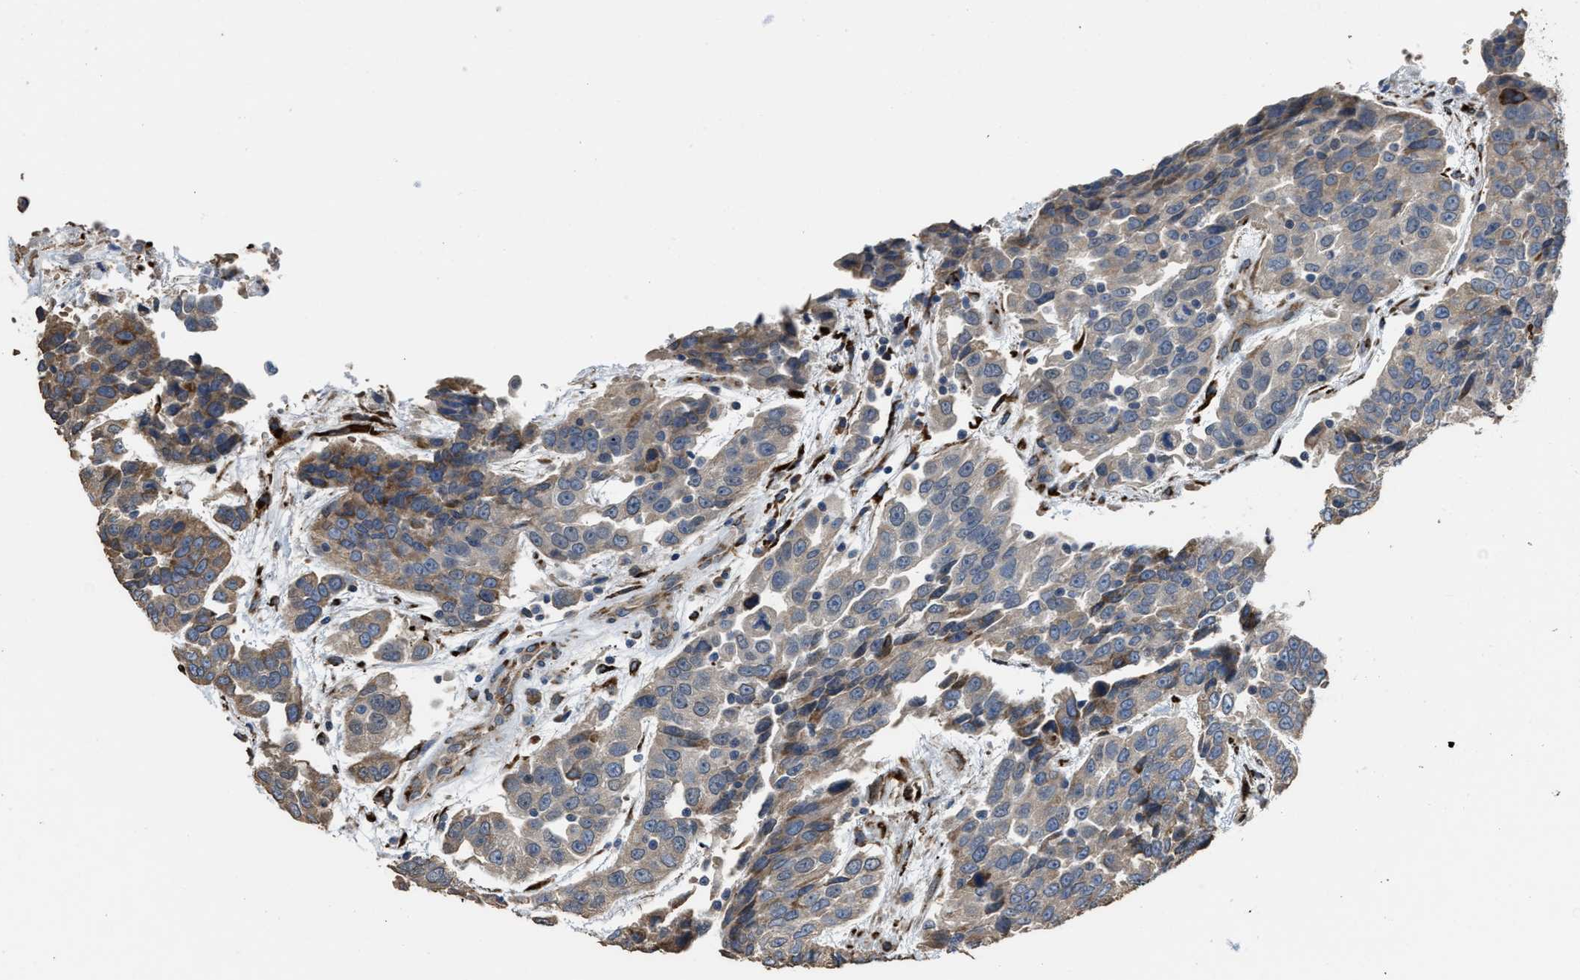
{"staining": {"intensity": "moderate", "quantity": "<25%", "location": "cytoplasmic/membranous"}, "tissue": "urothelial cancer", "cell_type": "Tumor cells", "image_type": "cancer", "snomed": [{"axis": "morphology", "description": "Urothelial carcinoma, High grade"}, {"axis": "topography", "description": "Urinary bladder"}], "caption": "Immunohistochemical staining of human urothelial carcinoma (high-grade) demonstrates low levels of moderate cytoplasmic/membranous positivity in about <25% of tumor cells.", "gene": "SELENOM", "patient": {"sex": "female", "age": 80}}